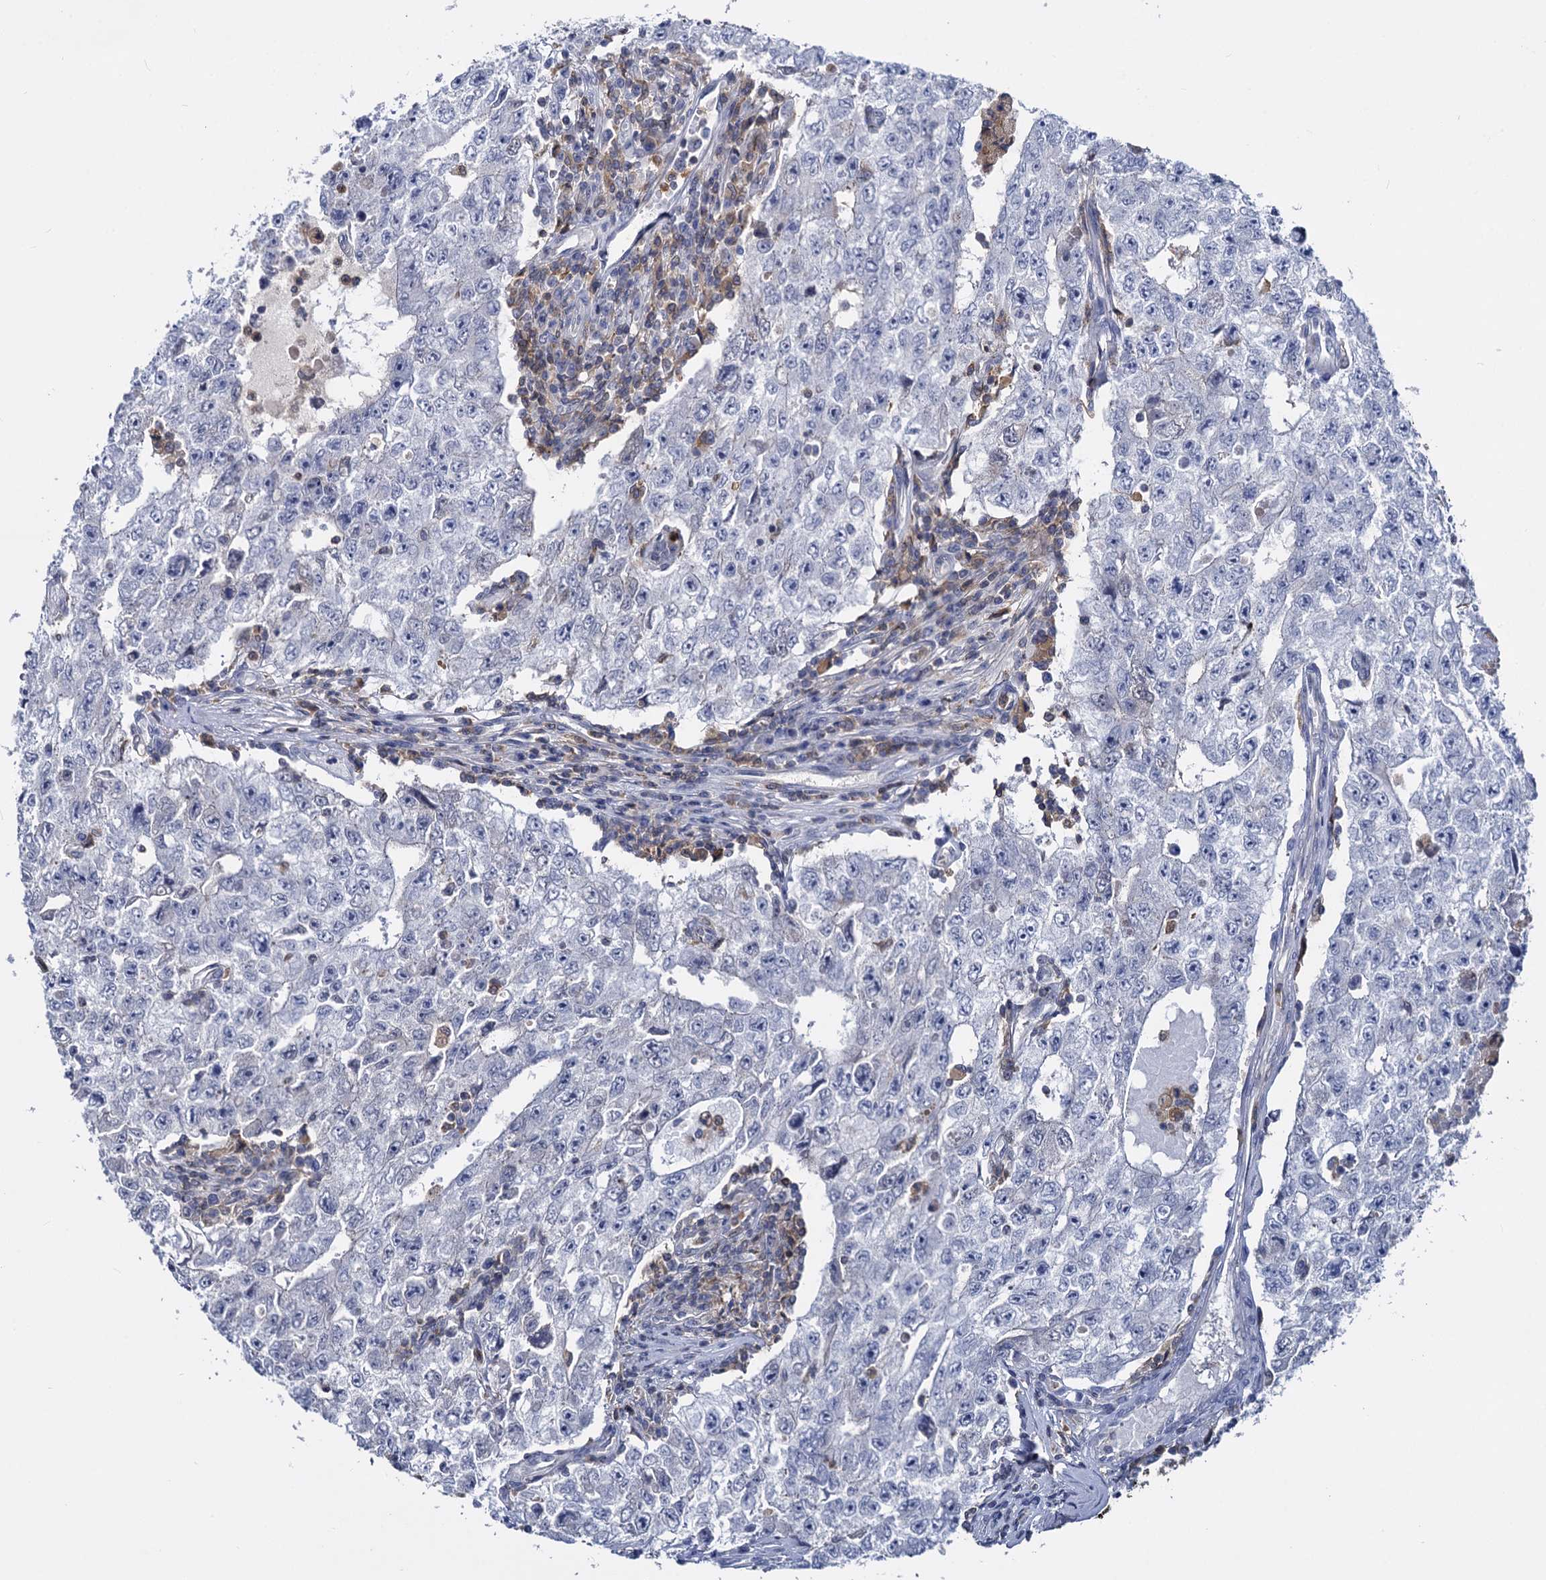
{"staining": {"intensity": "negative", "quantity": "none", "location": "none"}, "tissue": "testis cancer", "cell_type": "Tumor cells", "image_type": "cancer", "snomed": [{"axis": "morphology", "description": "Carcinoma, Embryonal, NOS"}, {"axis": "topography", "description": "Testis"}], "caption": "The immunohistochemistry (IHC) image has no significant positivity in tumor cells of testis cancer (embryonal carcinoma) tissue.", "gene": "RHOG", "patient": {"sex": "male", "age": 17}}